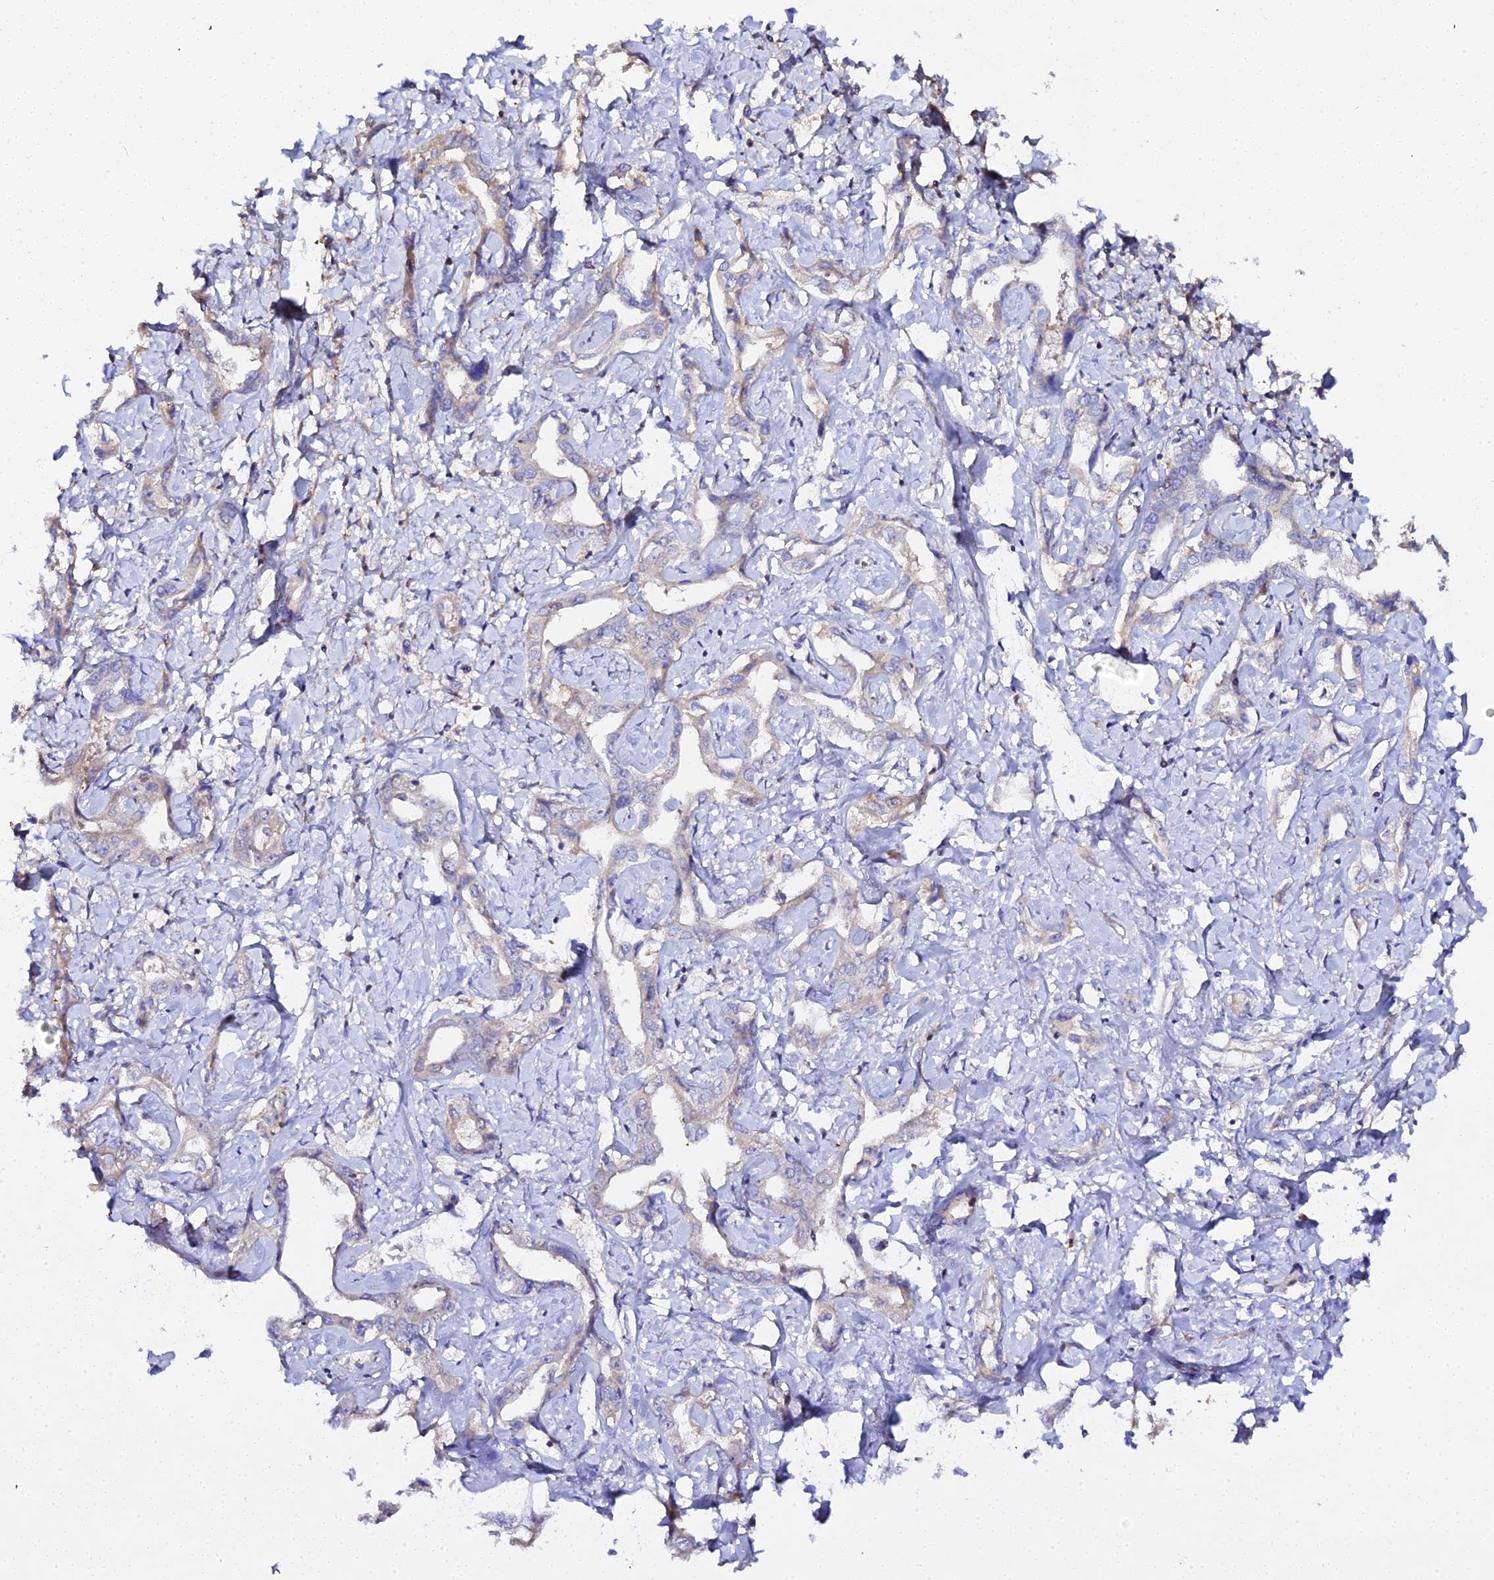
{"staining": {"intensity": "weak", "quantity": "<25%", "location": "cytoplasmic/membranous"}, "tissue": "liver cancer", "cell_type": "Tumor cells", "image_type": "cancer", "snomed": [{"axis": "morphology", "description": "Cholangiocarcinoma"}, {"axis": "topography", "description": "Liver"}], "caption": "The histopathology image displays no significant positivity in tumor cells of liver cholangiocarcinoma.", "gene": "SCX", "patient": {"sex": "male", "age": 59}}